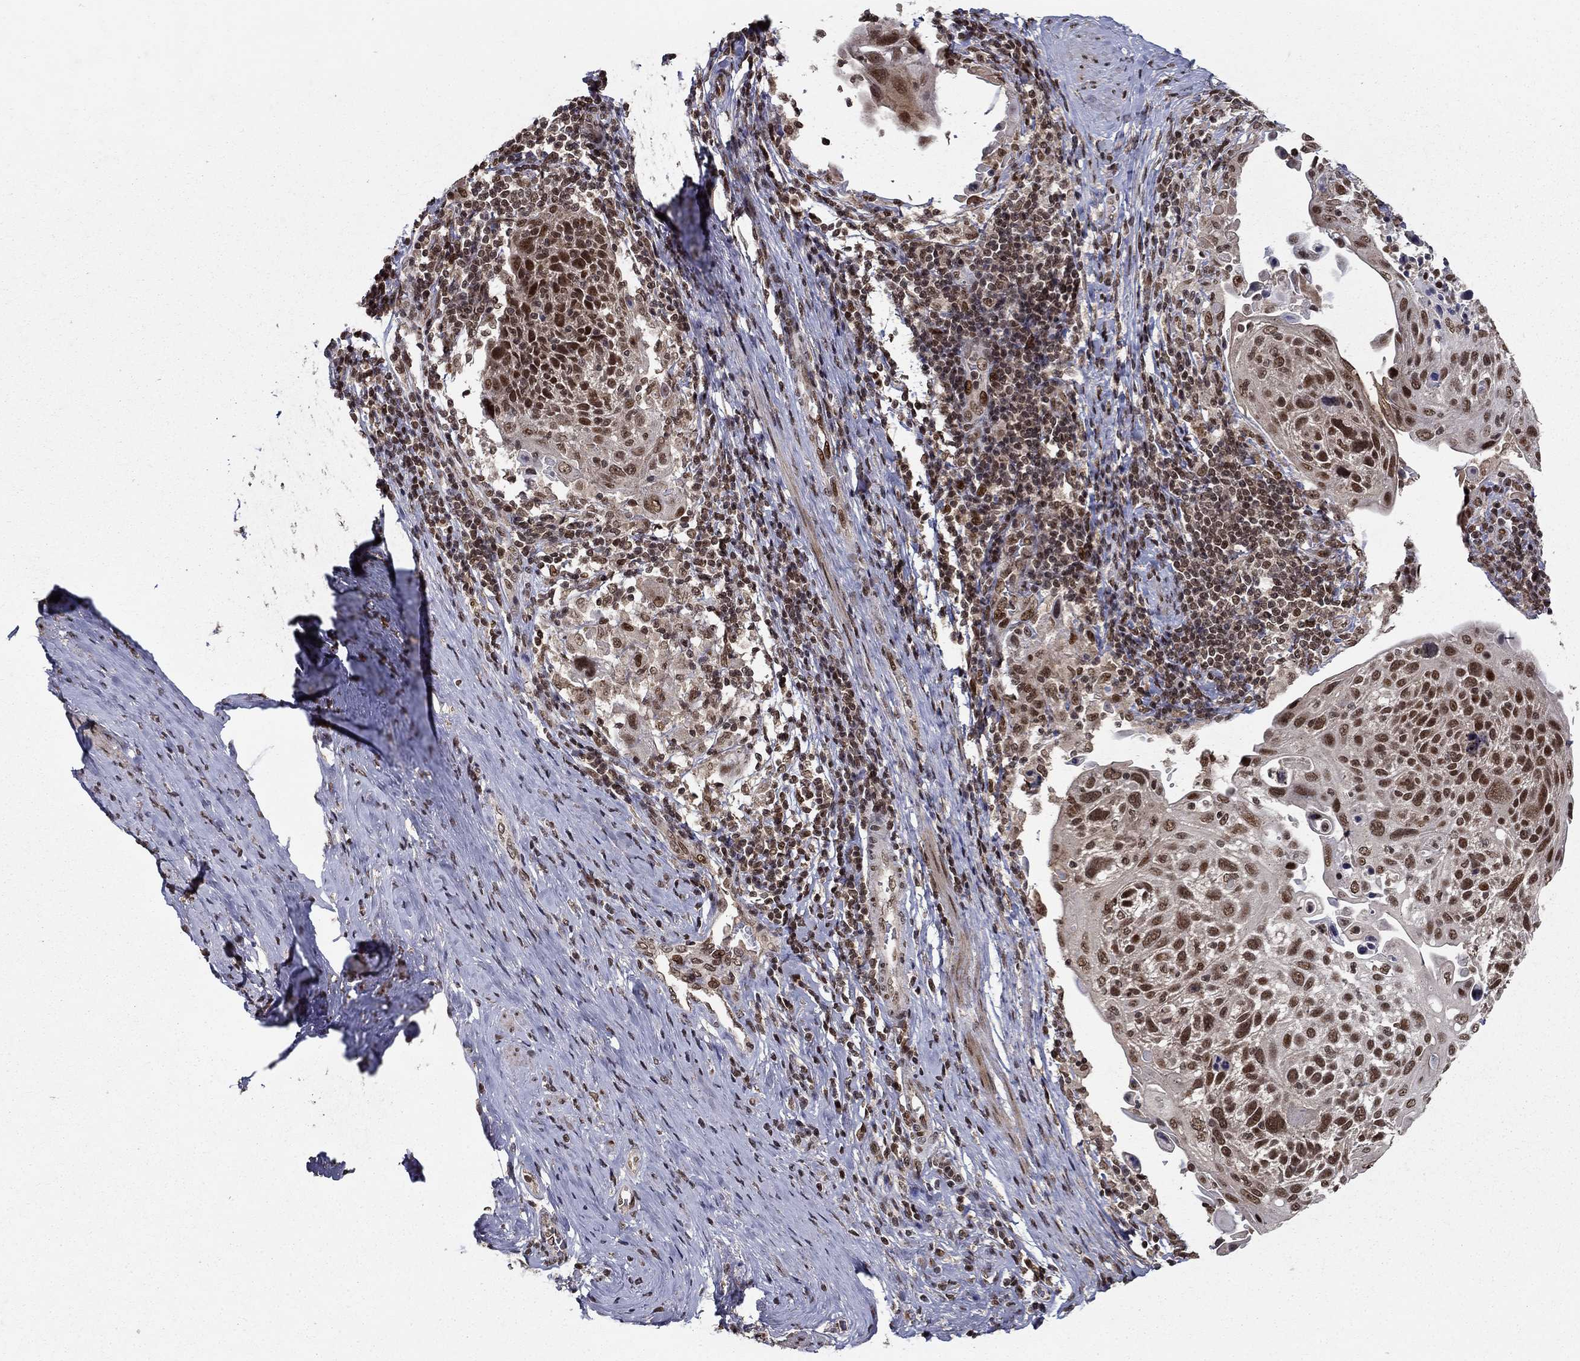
{"staining": {"intensity": "strong", "quantity": ">75%", "location": "nuclear"}, "tissue": "cervical cancer", "cell_type": "Tumor cells", "image_type": "cancer", "snomed": [{"axis": "morphology", "description": "Squamous cell carcinoma, NOS"}, {"axis": "topography", "description": "Cervix"}], "caption": "Tumor cells reveal high levels of strong nuclear positivity in approximately >75% of cells in cervical cancer (squamous cell carcinoma).", "gene": "CDCA7L", "patient": {"sex": "female", "age": 61}}